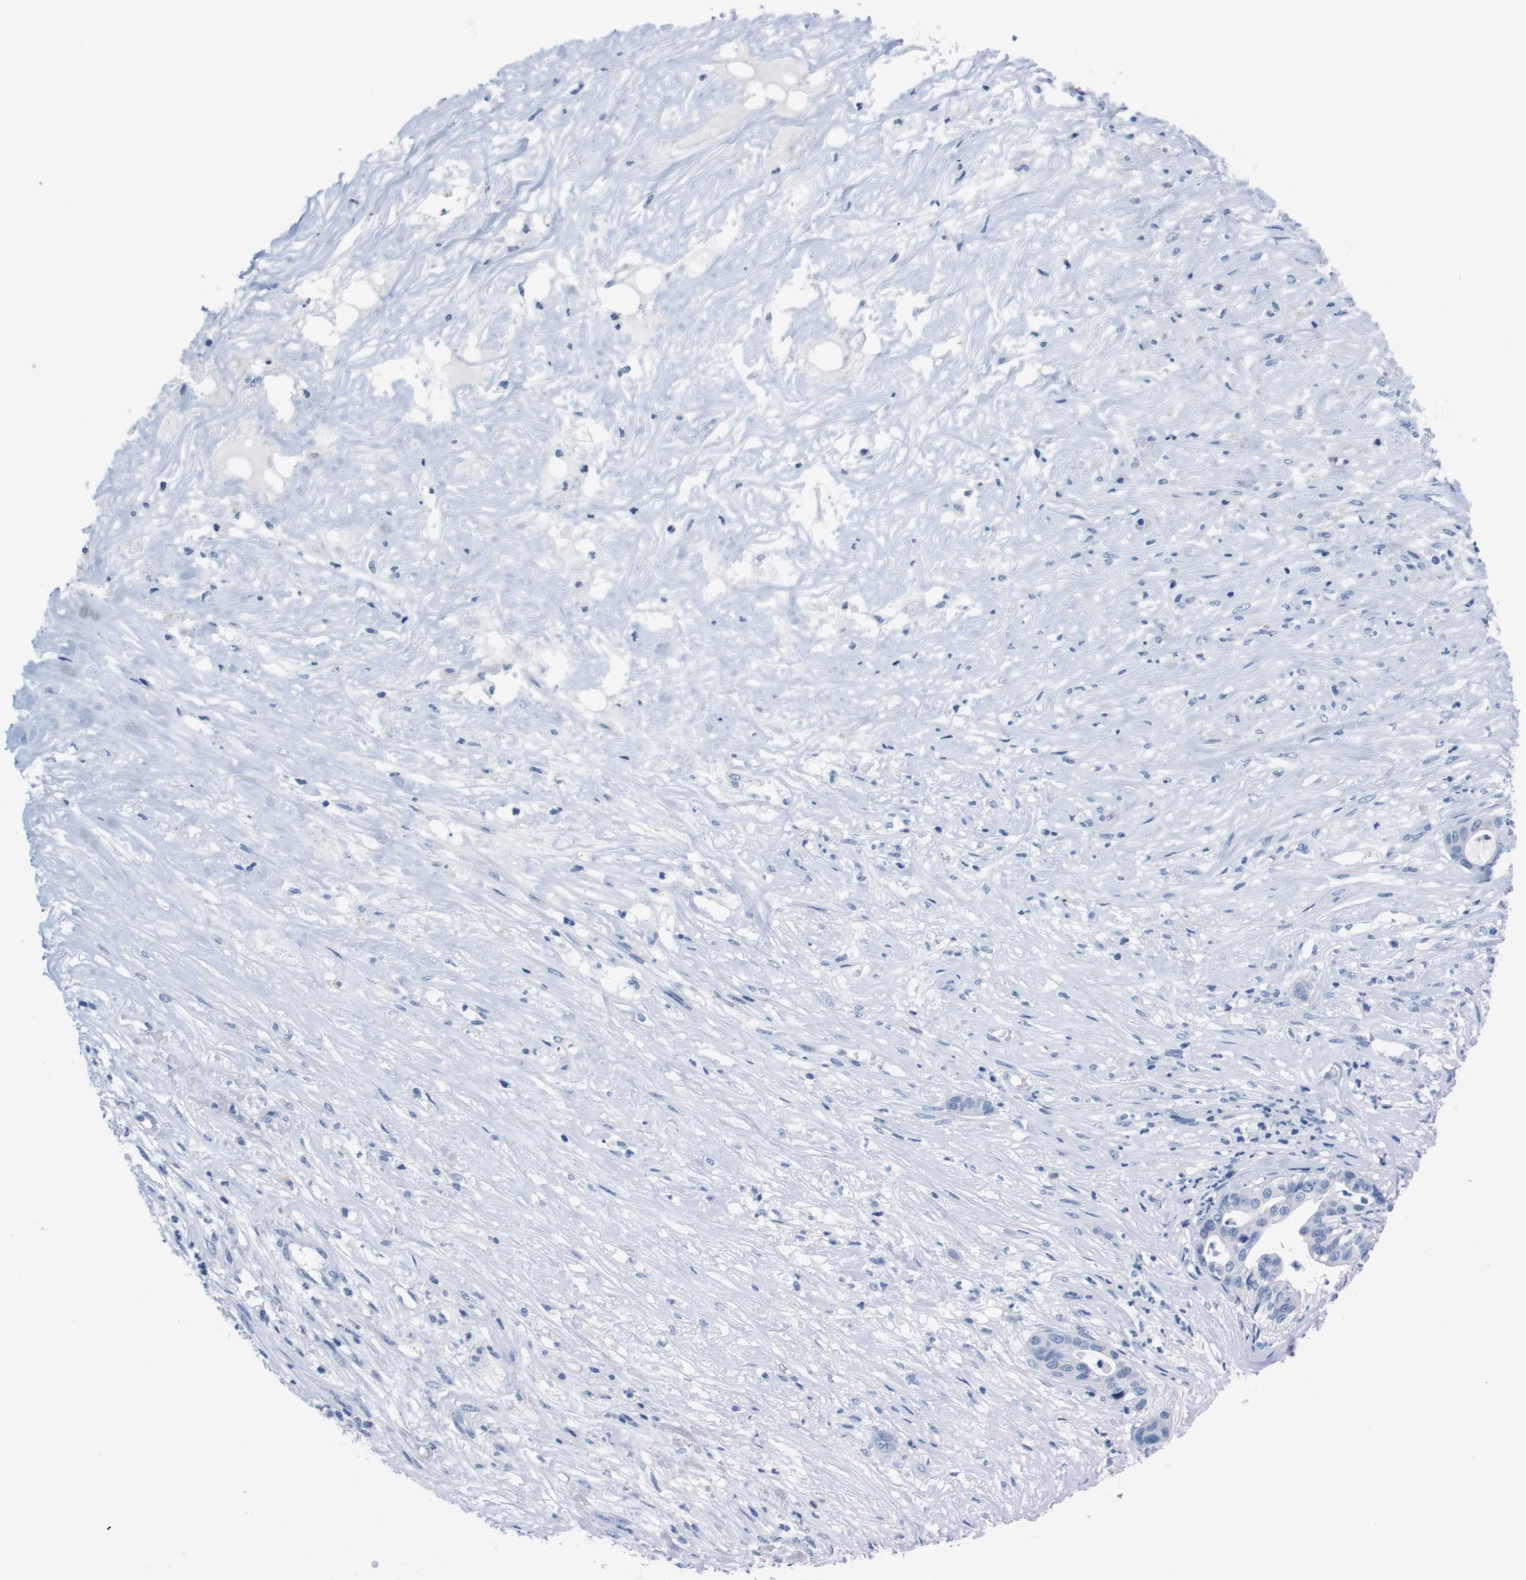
{"staining": {"intensity": "negative", "quantity": "none", "location": "none"}, "tissue": "liver cancer", "cell_type": "Tumor cells", "image_type": "cancer", "snomed": [{"axis": "morphology", "description": "Cholangiocarcinoma"}, {"axis": "topography", "description": "Liver"}], "caption": "A high-resolution image shows IHC staining of liver cholangiocarcinoma, which exhibits no significant expression in tumor cells.", "gene": "CYP2C9", "patient": {"sex": "female", "age": 61}}